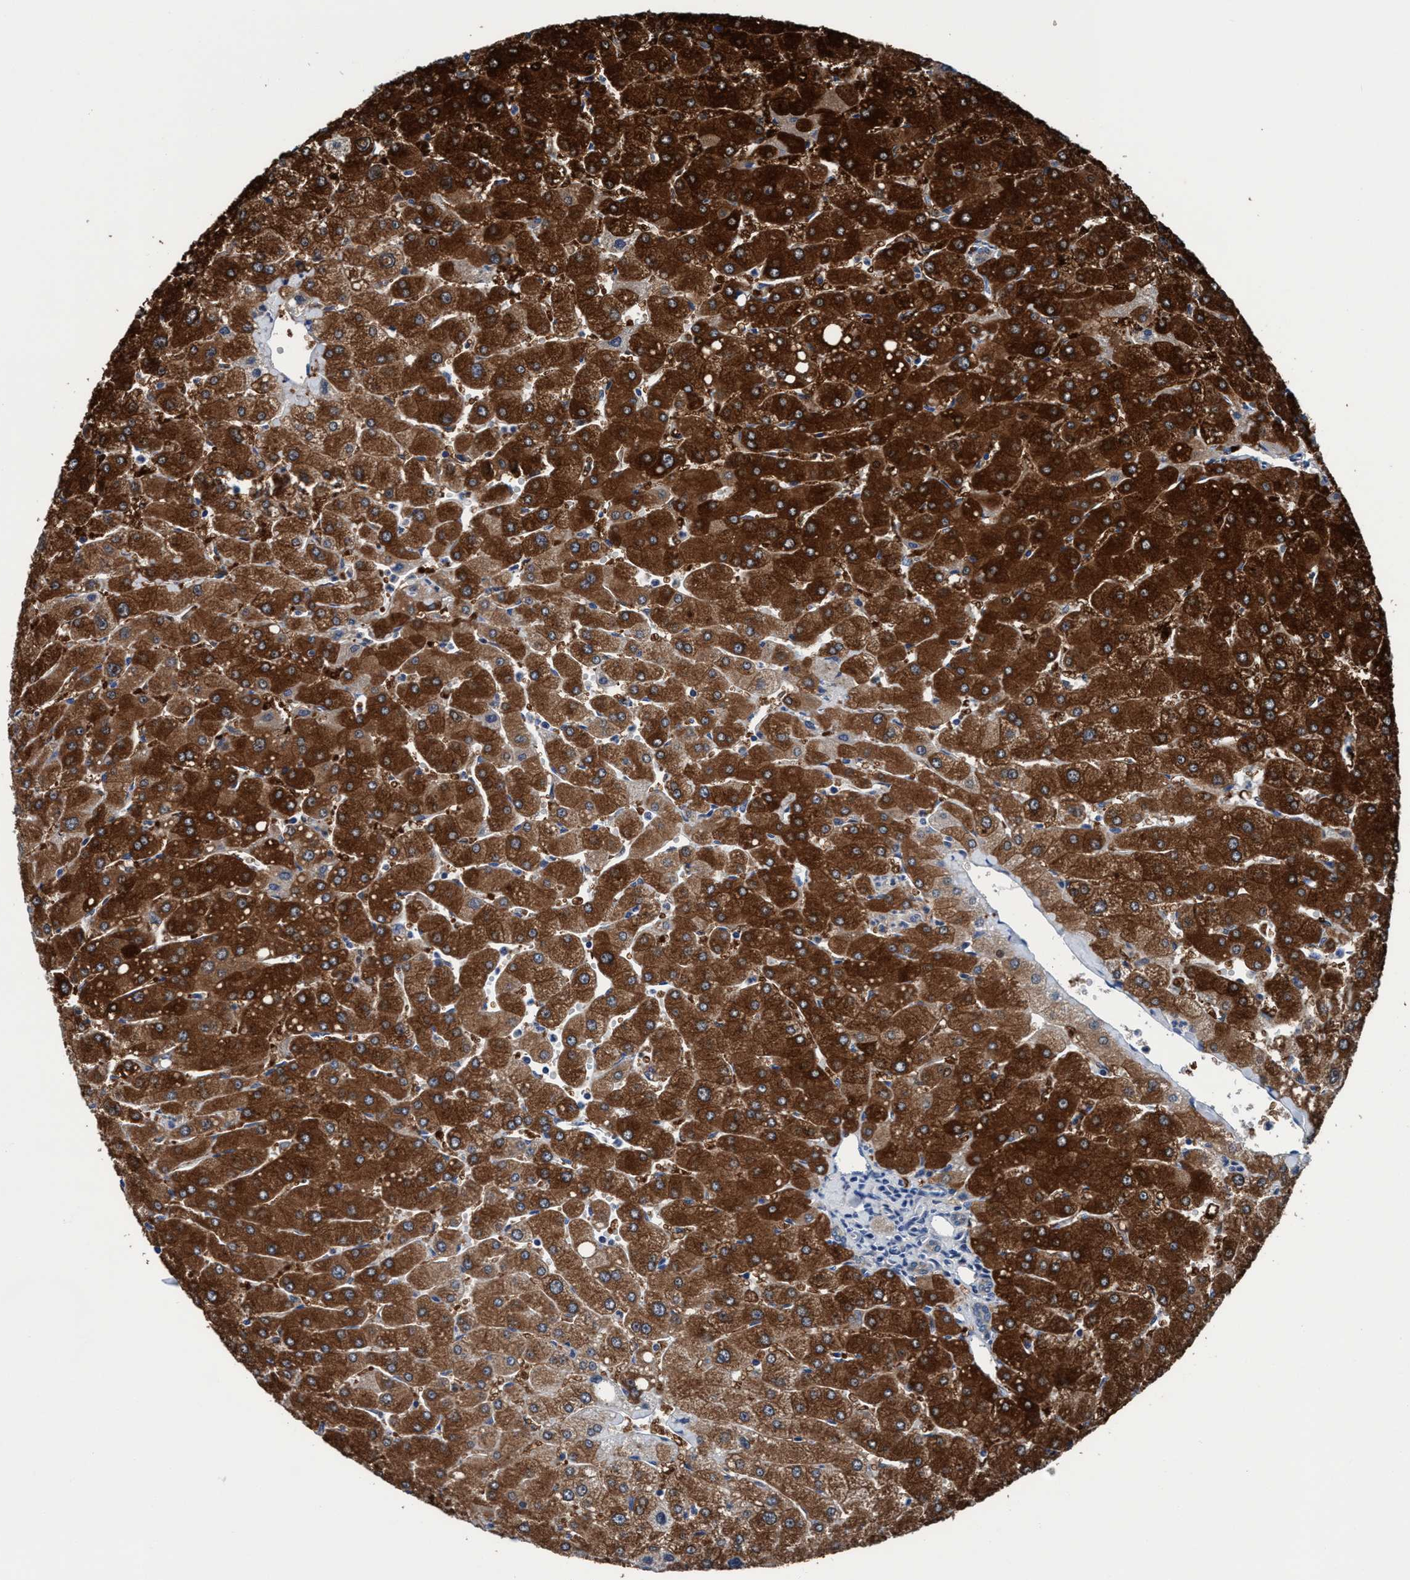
{"staining": {"intensity": "weak", "quantity": "25%-75%", "location": "cytoplasmic/membranous"}, "tissue": "liver", "cell_type": "Cholangiocytes", "image_type": "normal", "snomed": [{"axis": "morphology", "description": "Normal tissue, NOS"}, {"axis": "topography", "description": "Liver"}], "caption": "Immunohistochemical staining of benign human liver demonstrates 25%-75% levels of weak cytoplasmic/membranous protein expression in approximately 25%-75% of cholangiocytes. (brown staining indicates protein expression, while blue staining denotes nuclei).", "gene": "TMEM94", "patient": {"sex": "male", "age": 55}}